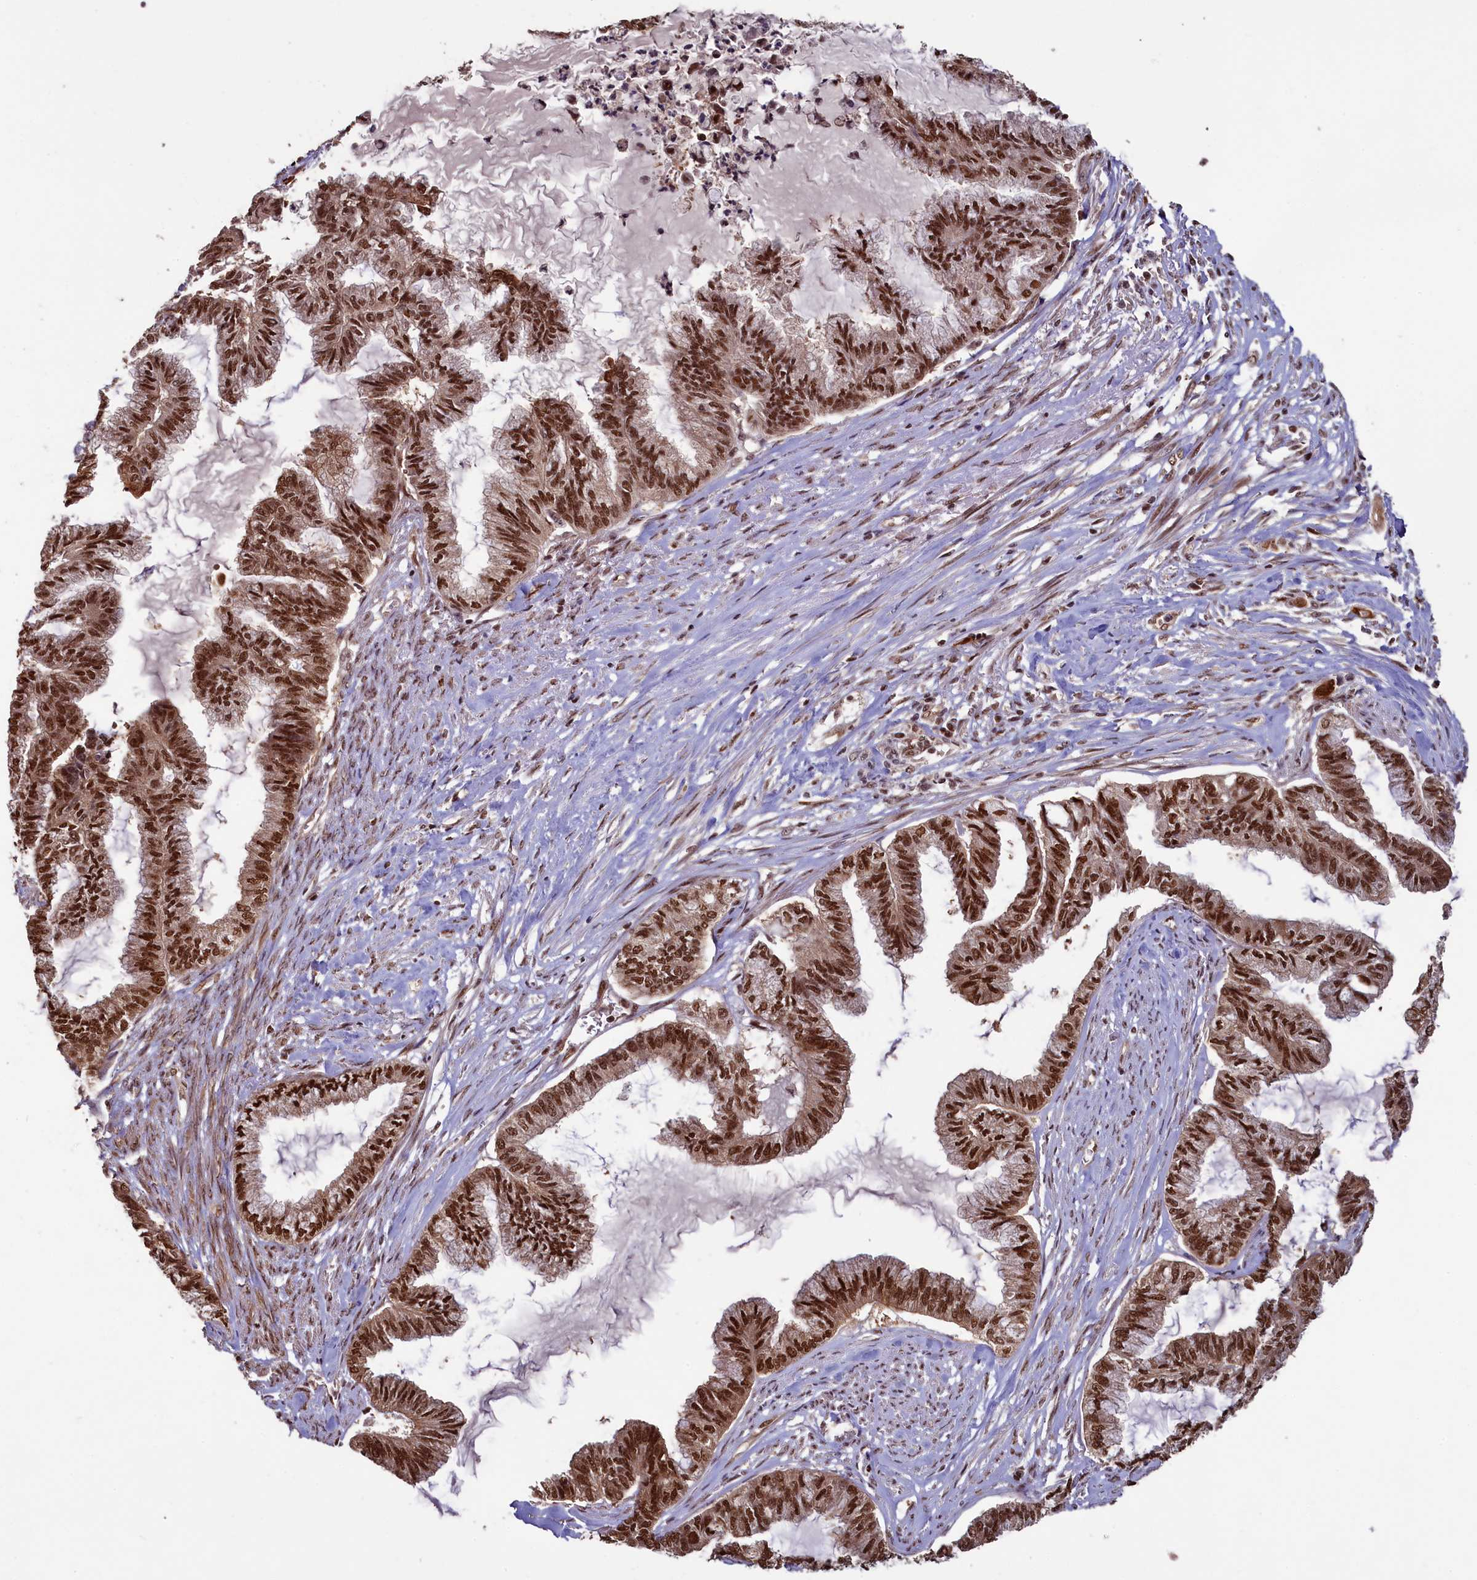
{"staining": {"intensity": "strong", "quantity": ">75%", "location": "nuclear"}, "tissue": "endometrial cancer", "cell_type": "Tumor cells", "image_type": "cancer", "snomed": [{"axis": "morphology", "description": "Adenocarcinoma, NOS"}, {"axis": "topography", "description": "Endometrium"}], "caption": "Endometrial cancer (adenocarcinoma) was stained to show a protein in brown. There is high levels of strong nuclear staining in about >75% of tumor cells.", "gene": "NAE1", "patient": {"sex": "female", "age": 86}}